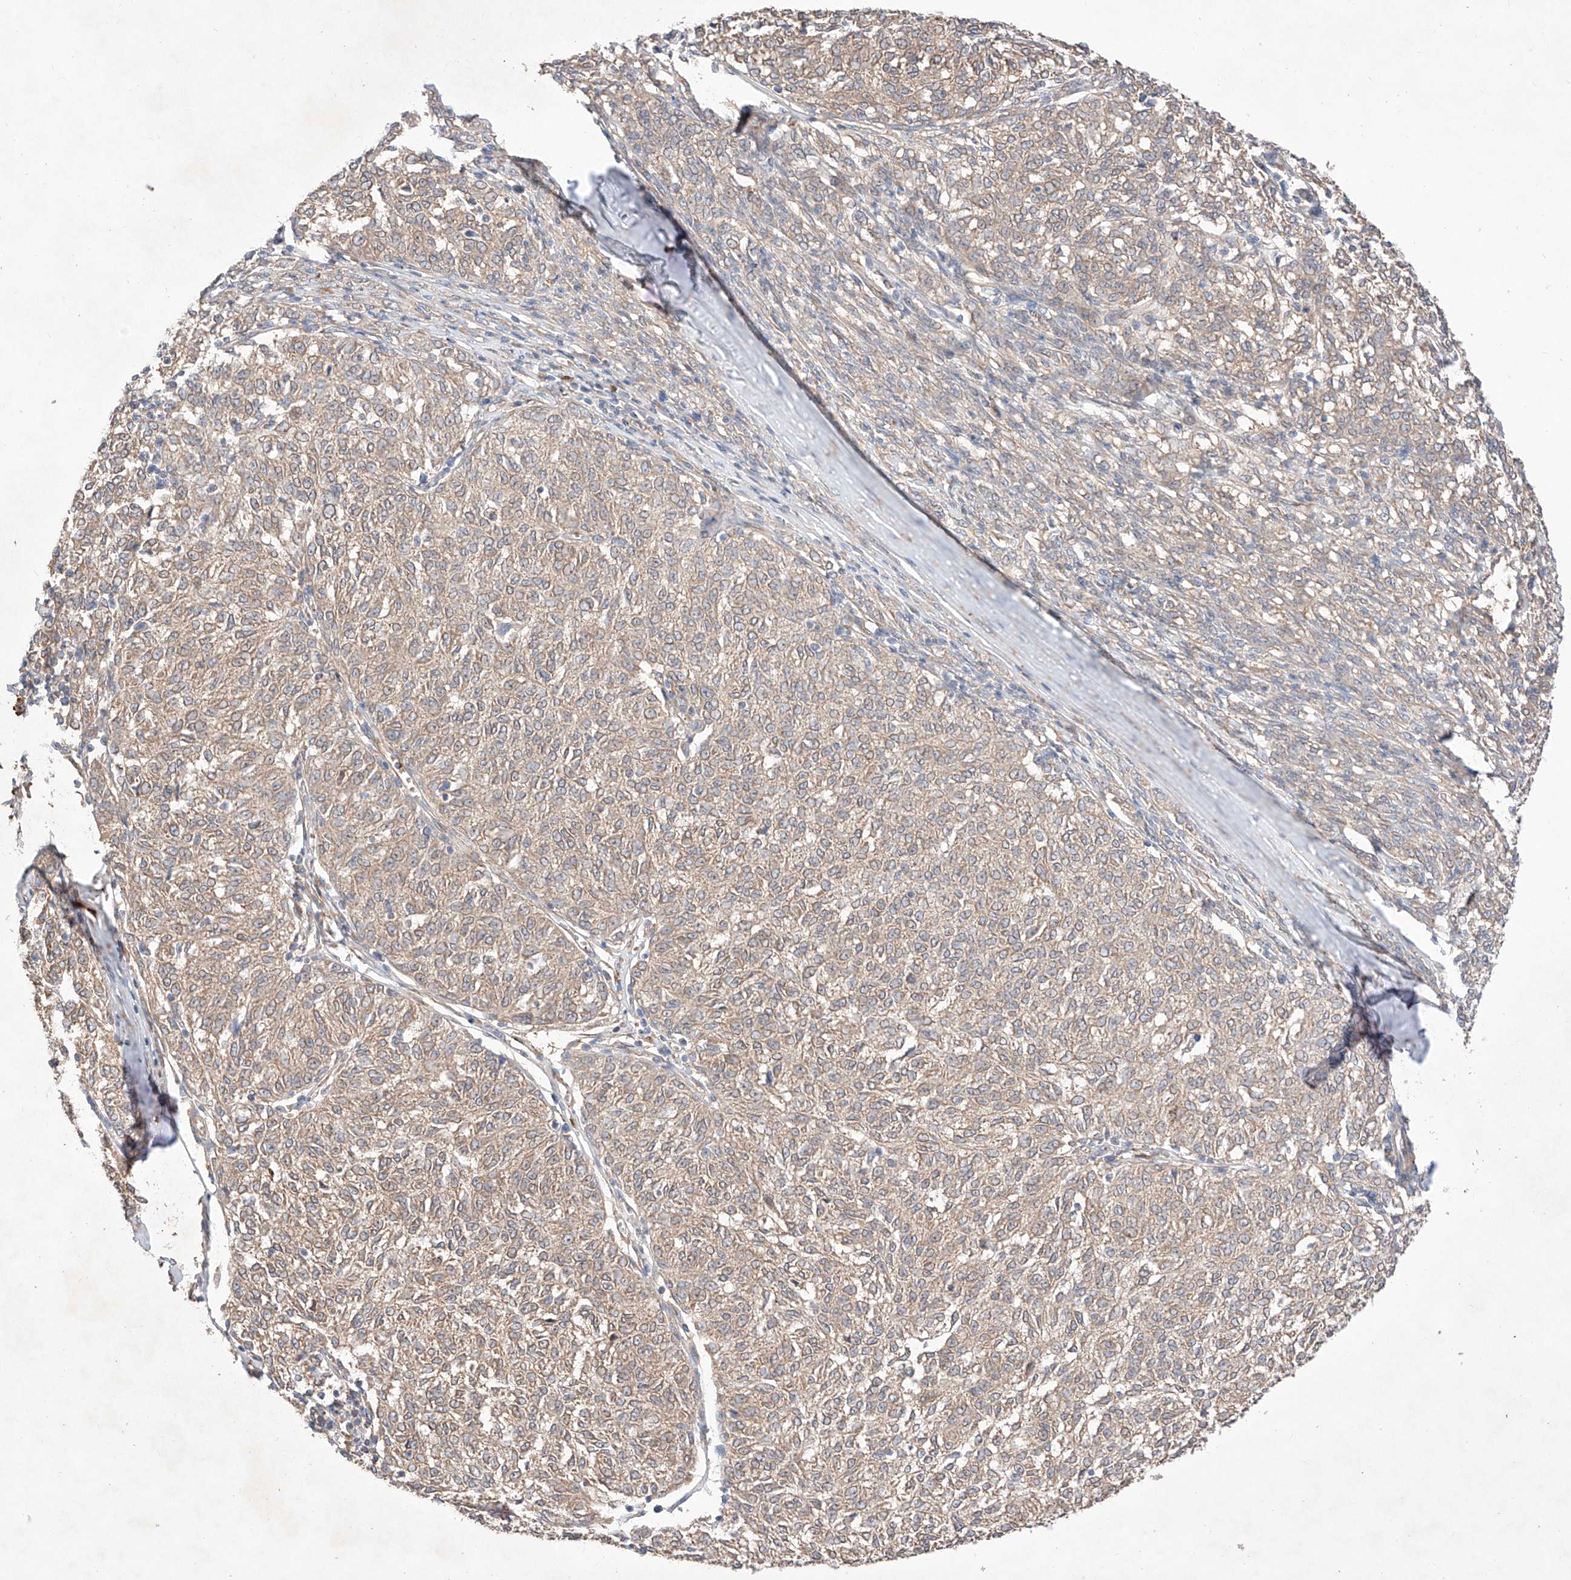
{"staining": {"intensity": "weak", "quantity": "25%-75%", "location": "cytoplasmic/membranous"}, "tissue": "melanoma", "cell_type": "Tumor cells", "image_type": "cancer", "snomed": [{"axis": "morphology", "description": "Malignant melanoma, NOS"}, {"axis": "topography", "description": "Skin"}], "caption": "High-power microscopy captured an immunohistochemistry (IHC) photomicrograph of melanoma, revealing weak cytoplasmic/membranous staining in about 25%-75% of tumor cells. The staining is performed using DAB (3,3'-diaminobenzidine) brown chromogen to label protein expression. The nuclei are counter-stained blue using hematoxylin.", "gene": "C6orf62", "patient": {"sex": "female", "age": 72}}